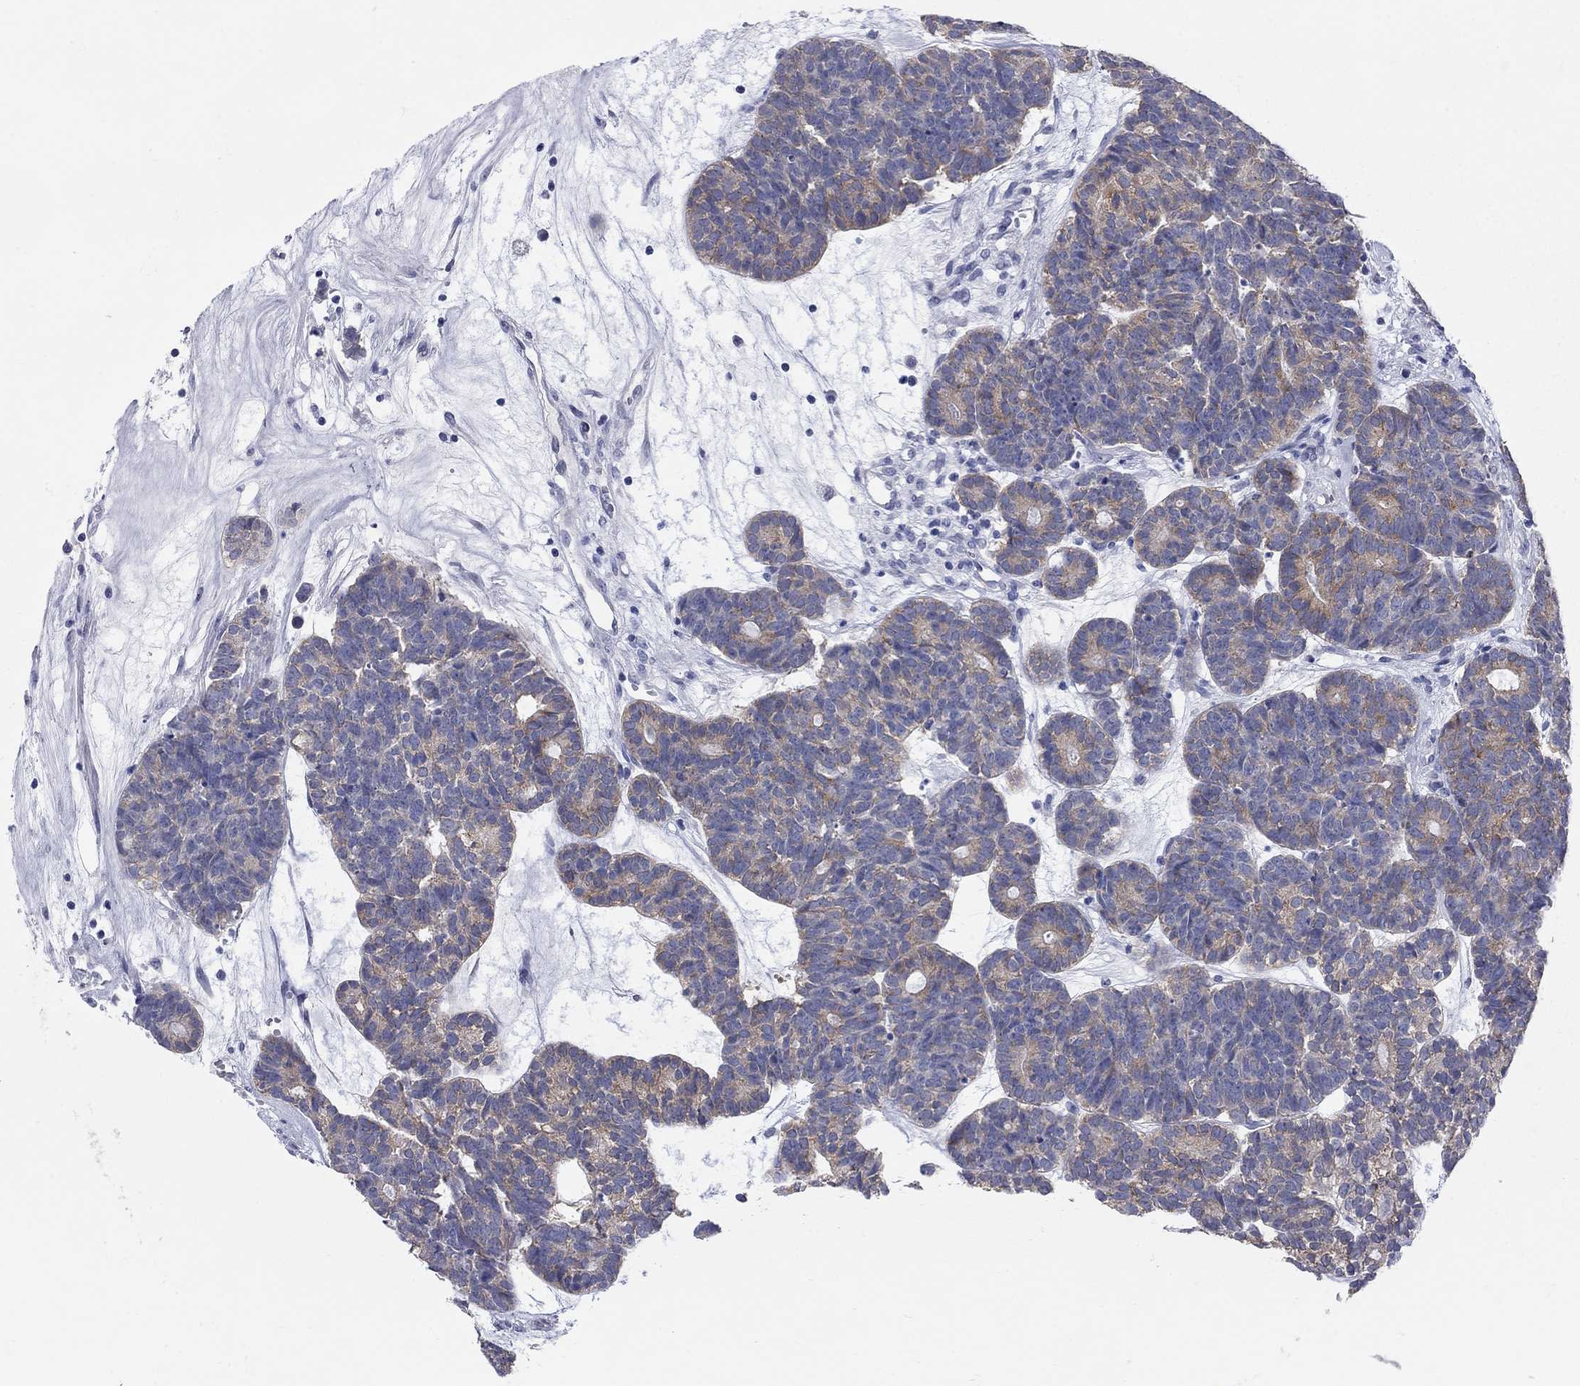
{"staining": {"intensity": "weak", "quantity": "<25%", "location": "cytoplasmic/membranous"}, "tissue": "head and neck cancer", "cell_type": "Tumor cells", "image_type": "cancer", "snomed": [{"axis": "morphology", "description": "Adenocarcinoma, NOS"}, {"axis": "topography", "description": "Head-Neck"}], "caption": "Immunohistochemical staining of human head and neck adenocarcinoma displays no significant staining in tumor cells.", "gene": "WASF3", "patient": {"sex": "female", "age": 81}}